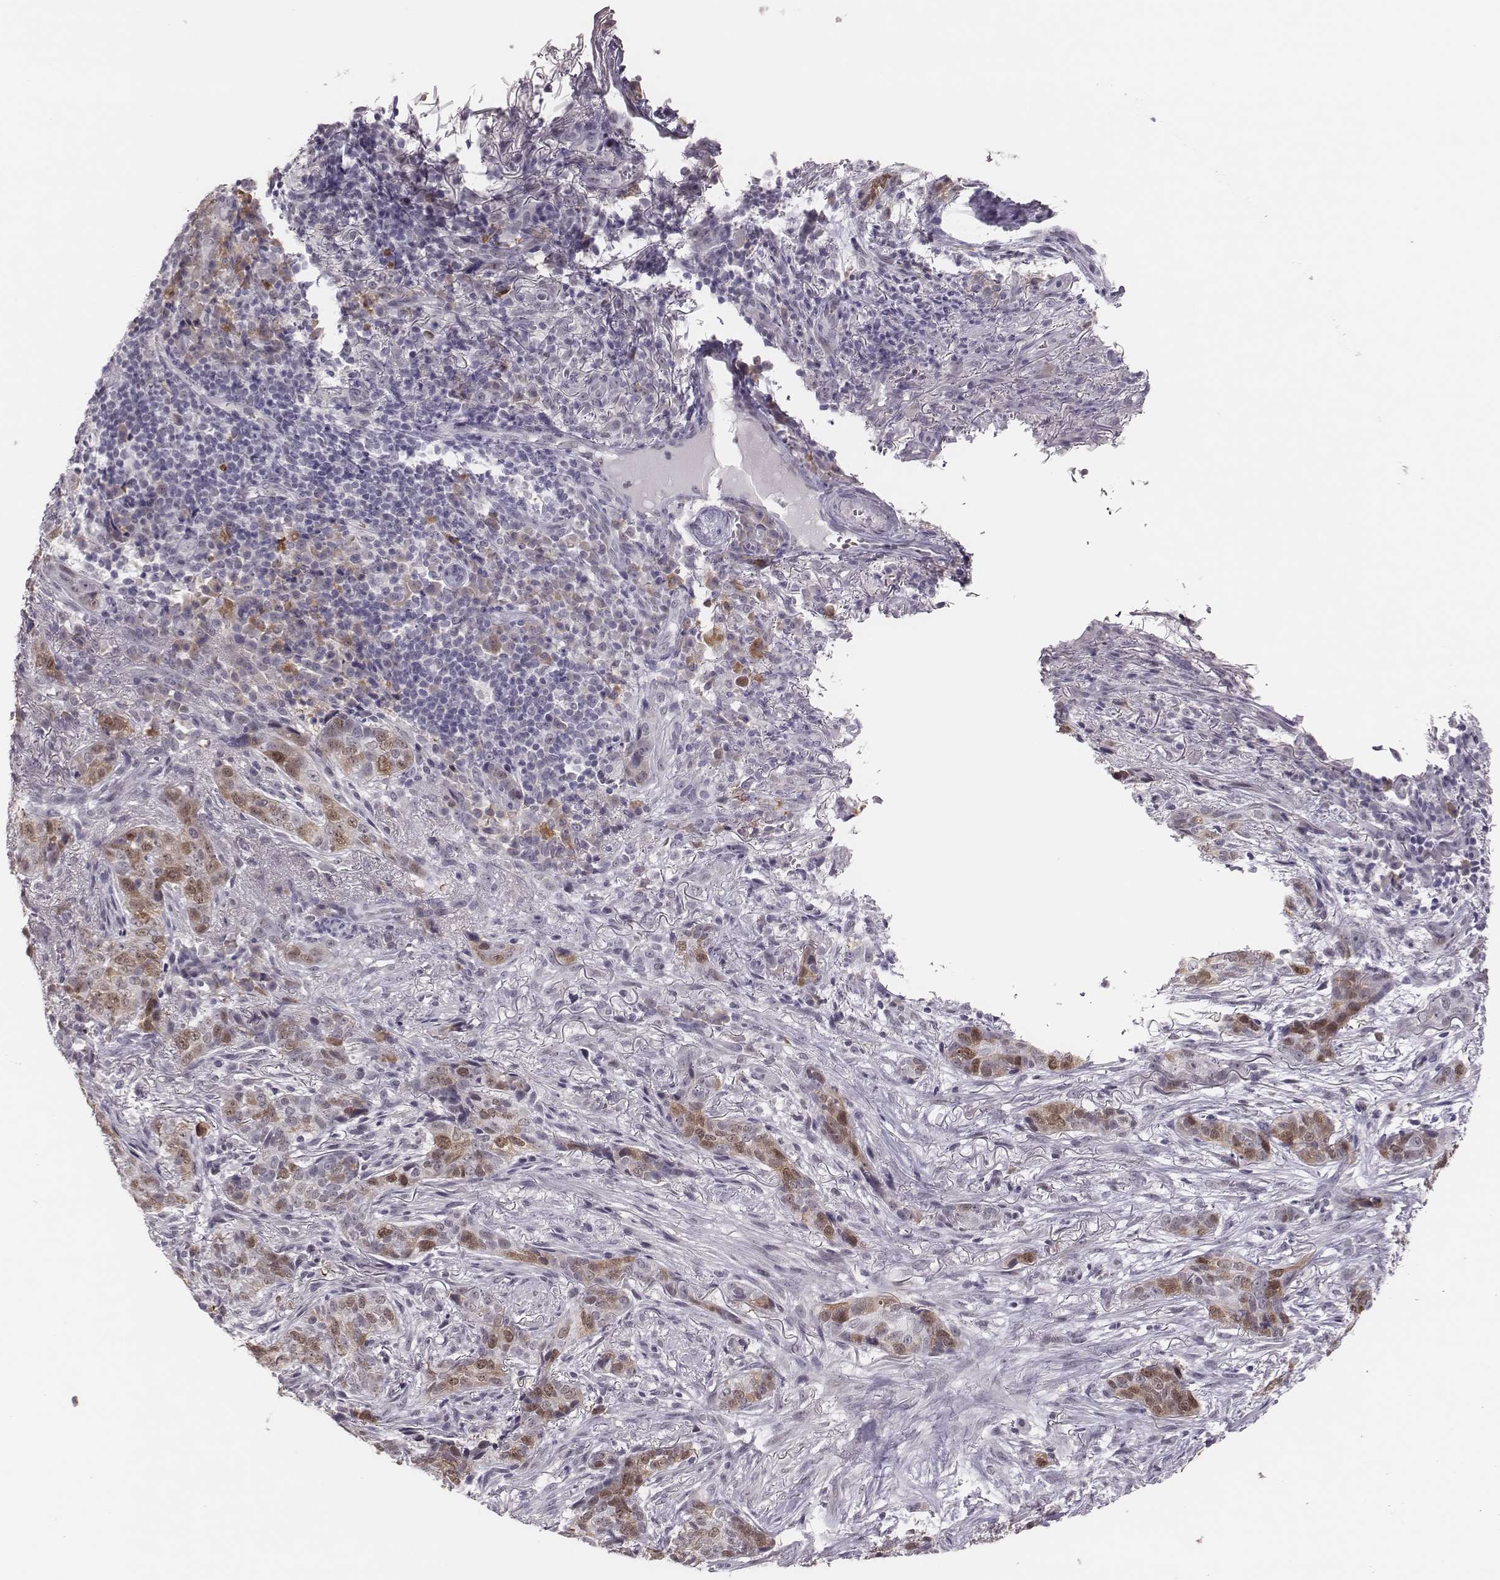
{"staining": {"intensity": "moderate", "quantity": "<25%", "location": "cytoplasmic/membranous,nuclear"}, "tissue": "skin cancer", "cell_type": "Tumor cells", "image_type": "cancer", "snomed": [{"axis": "morphology", "description": "Basal cell carcinoma"}, {"axis": "topography", "description": "Skin"}], "caption": "Moderate cytoplasmic/membranous and nuclear positivity for a protein is present in approximately <25% of tumor cells of skin cancer using immunohistochemistry (IHC).", "gene": "PBK", "patient": {"sex": "female", "age": 69}}